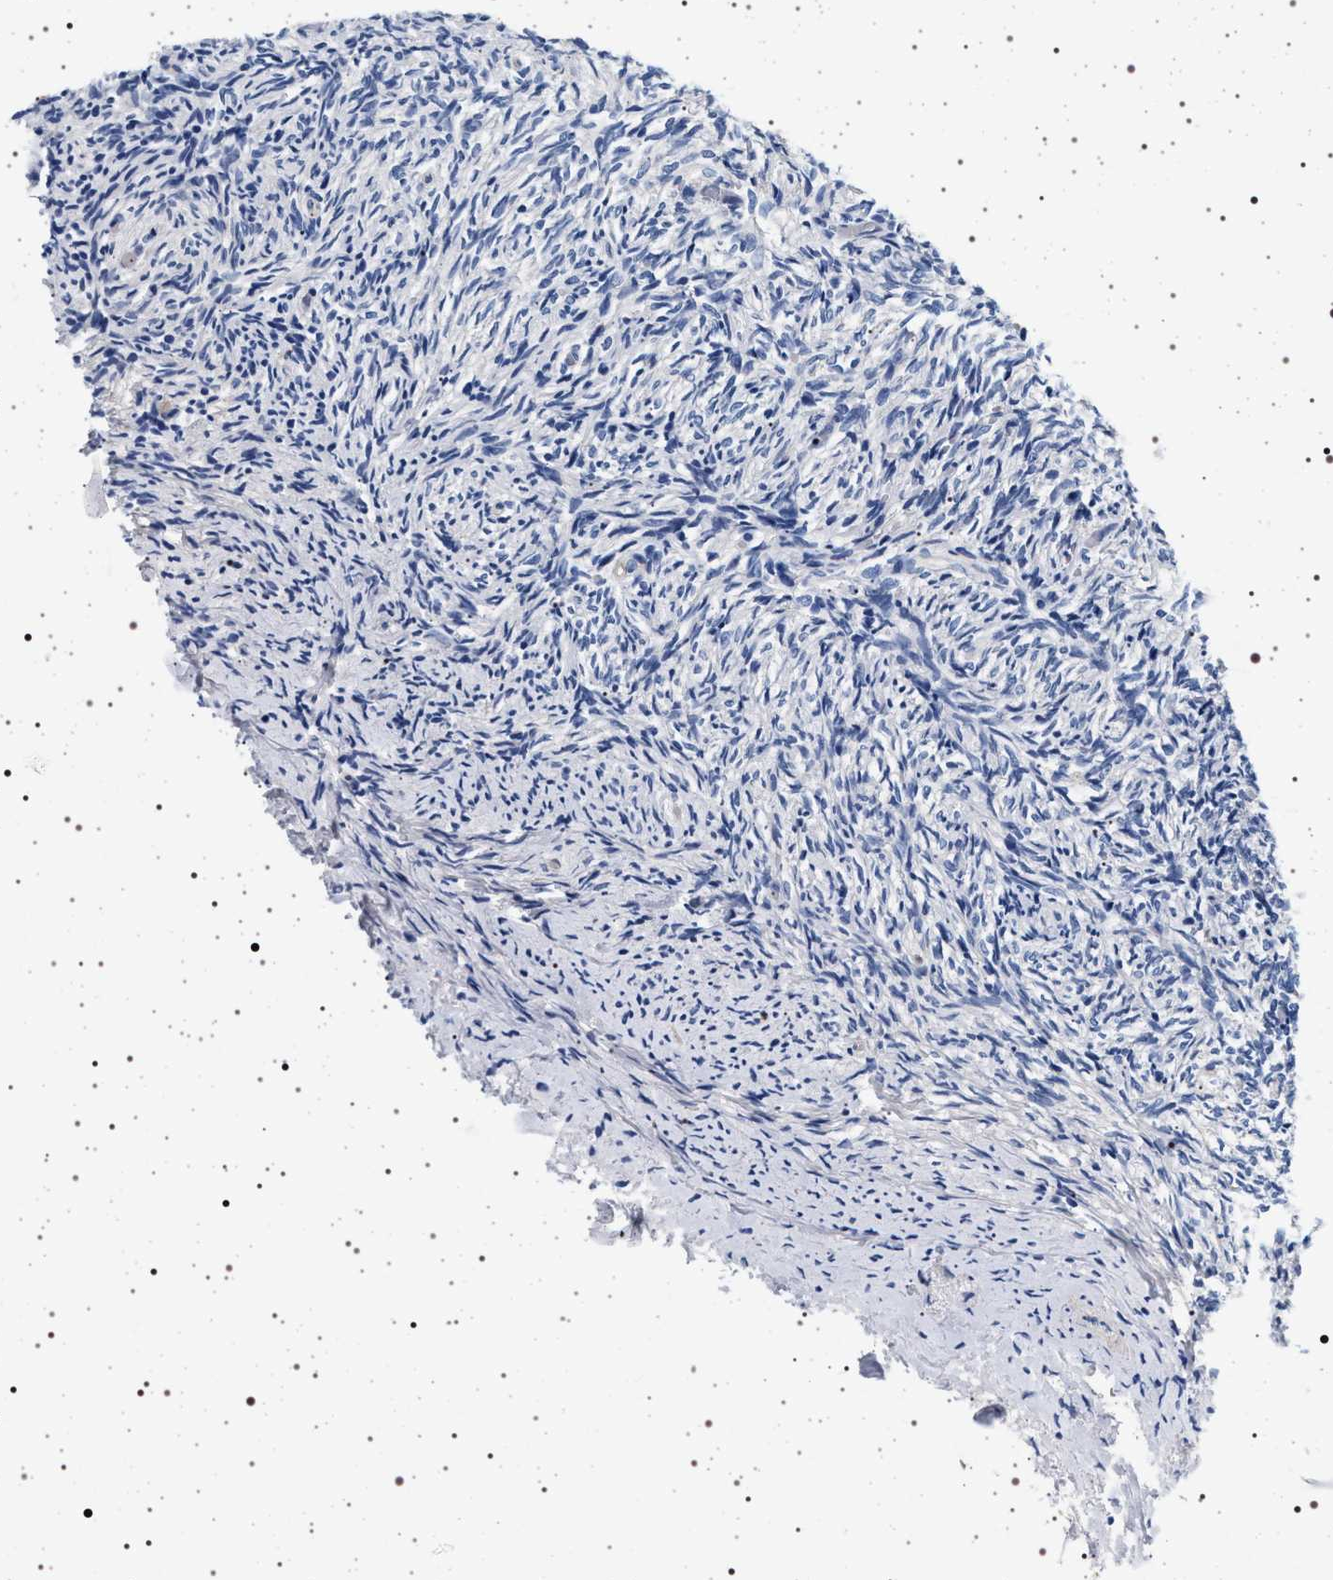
{"staining": {"intensity": "negative", "quantity": "none", "location": "none"}, "tissue": "ovary", "cell_type": "Ovarian stroma cells", "image_type": "normal", "snomed": [{"axis": "morphology", "description": "Normal tissue, NOS"}, {"axis": "topography", "description": "Ovary"}], "caption": "The image shows no staining of ovarian stroma cells in normal ovary. (Immunohistochemistry (ihc), brightfield microscopy, high magnification).", "gene": "HSD17B1", "patient": {"sex": "female", "age": 41}}